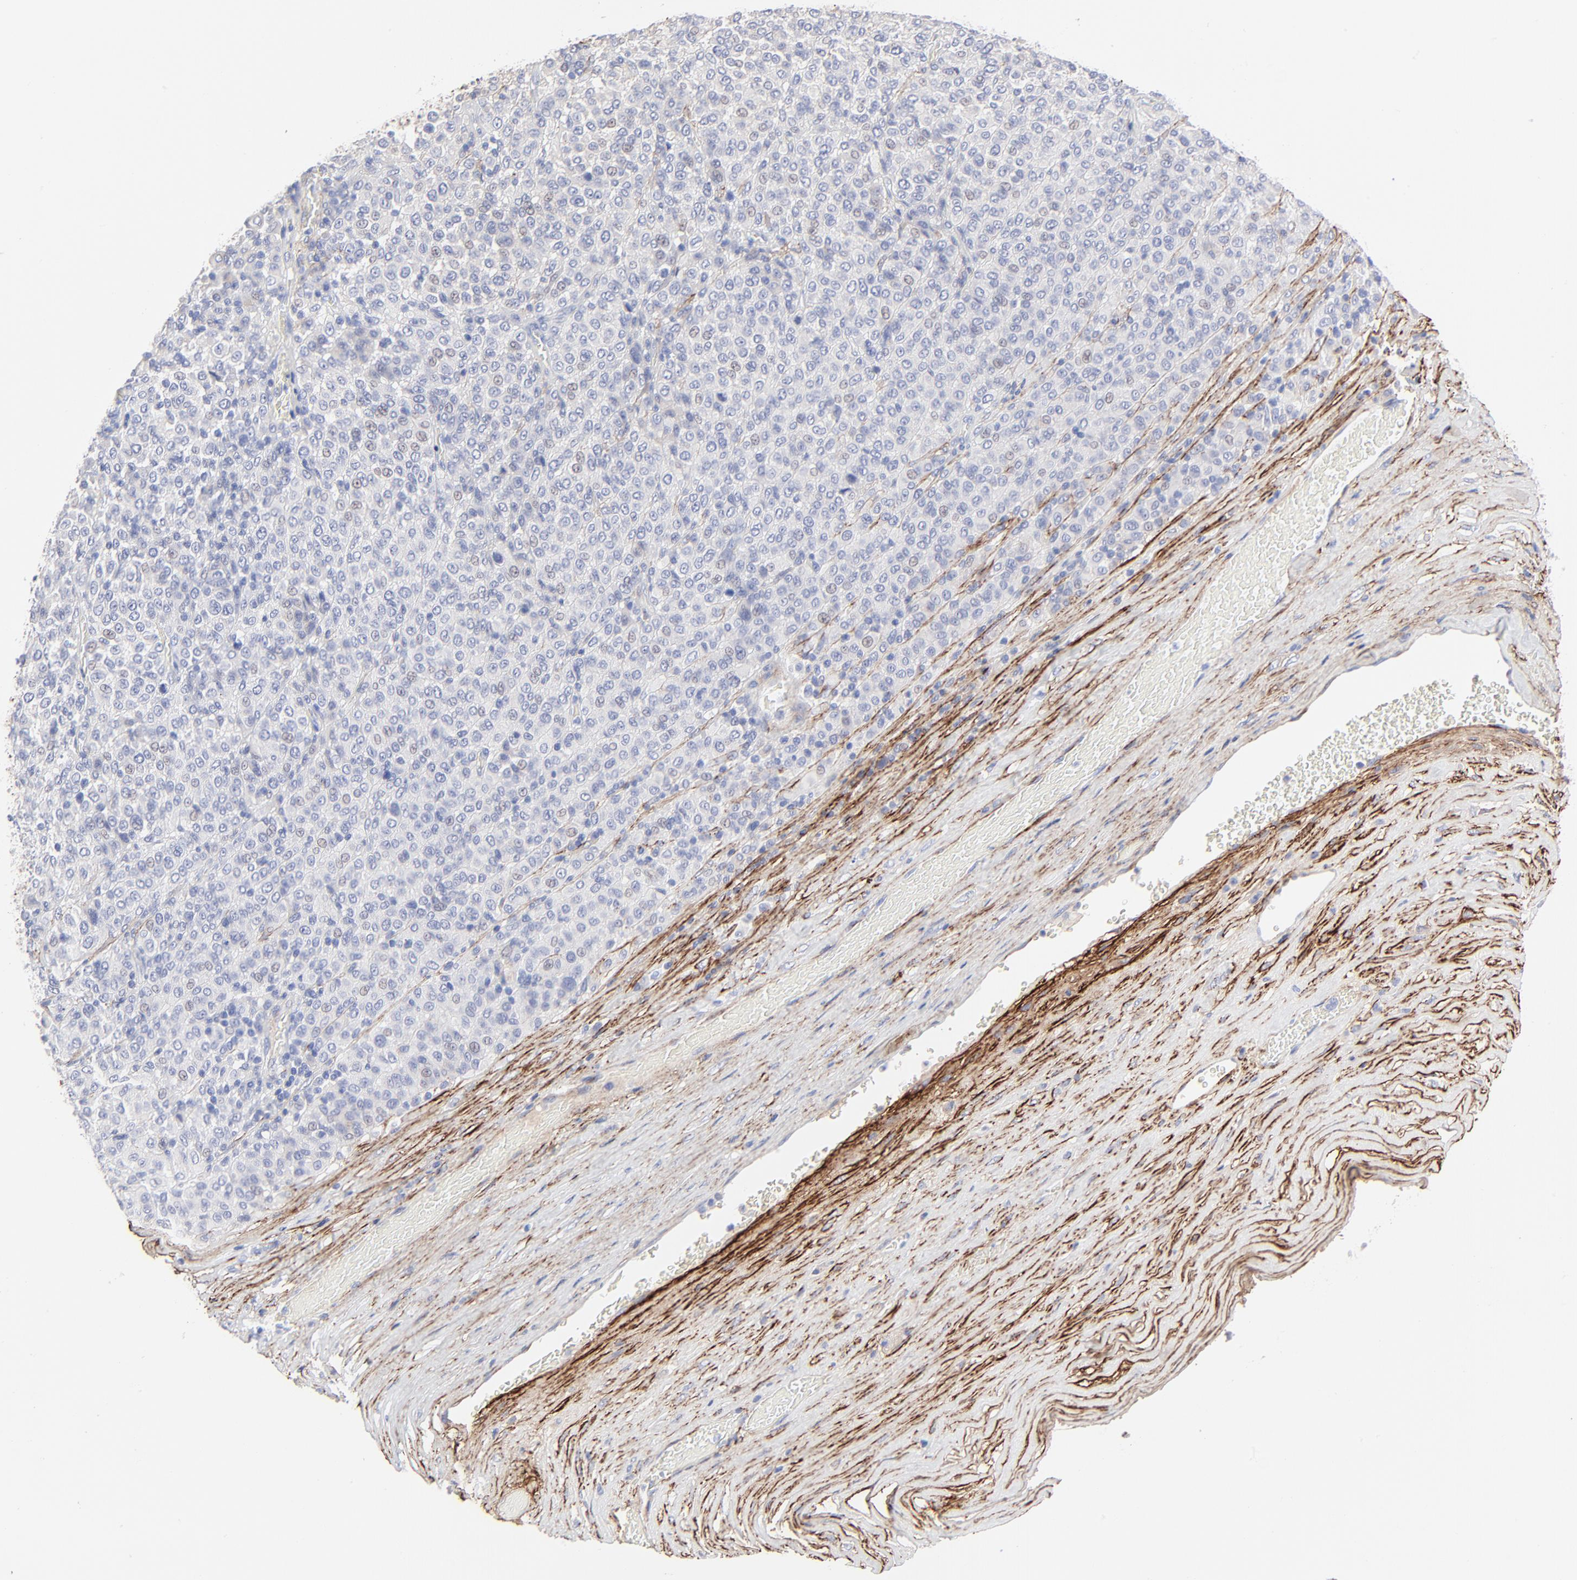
{"staining": {"intensity": "negative", "quantity": "none", "location": "none"}, "tissue": "melanoma", "cell_type": "Tumor cells", "image_type": "cancer", "snomed": [{"axis": "morphology", "description": "Malignant melanoma, Metastatic site"}, {"axis": "topography", "description": "Pancreas"}], "caption": "DAB (3,3'-diaminobenzidine) immunohistochemical staining of human malignant melanoma (metastatic site) displays no significant positivity in tumor cells.", "gene": "FBLN2", "patient": {"sex": "female", "age": 30}}